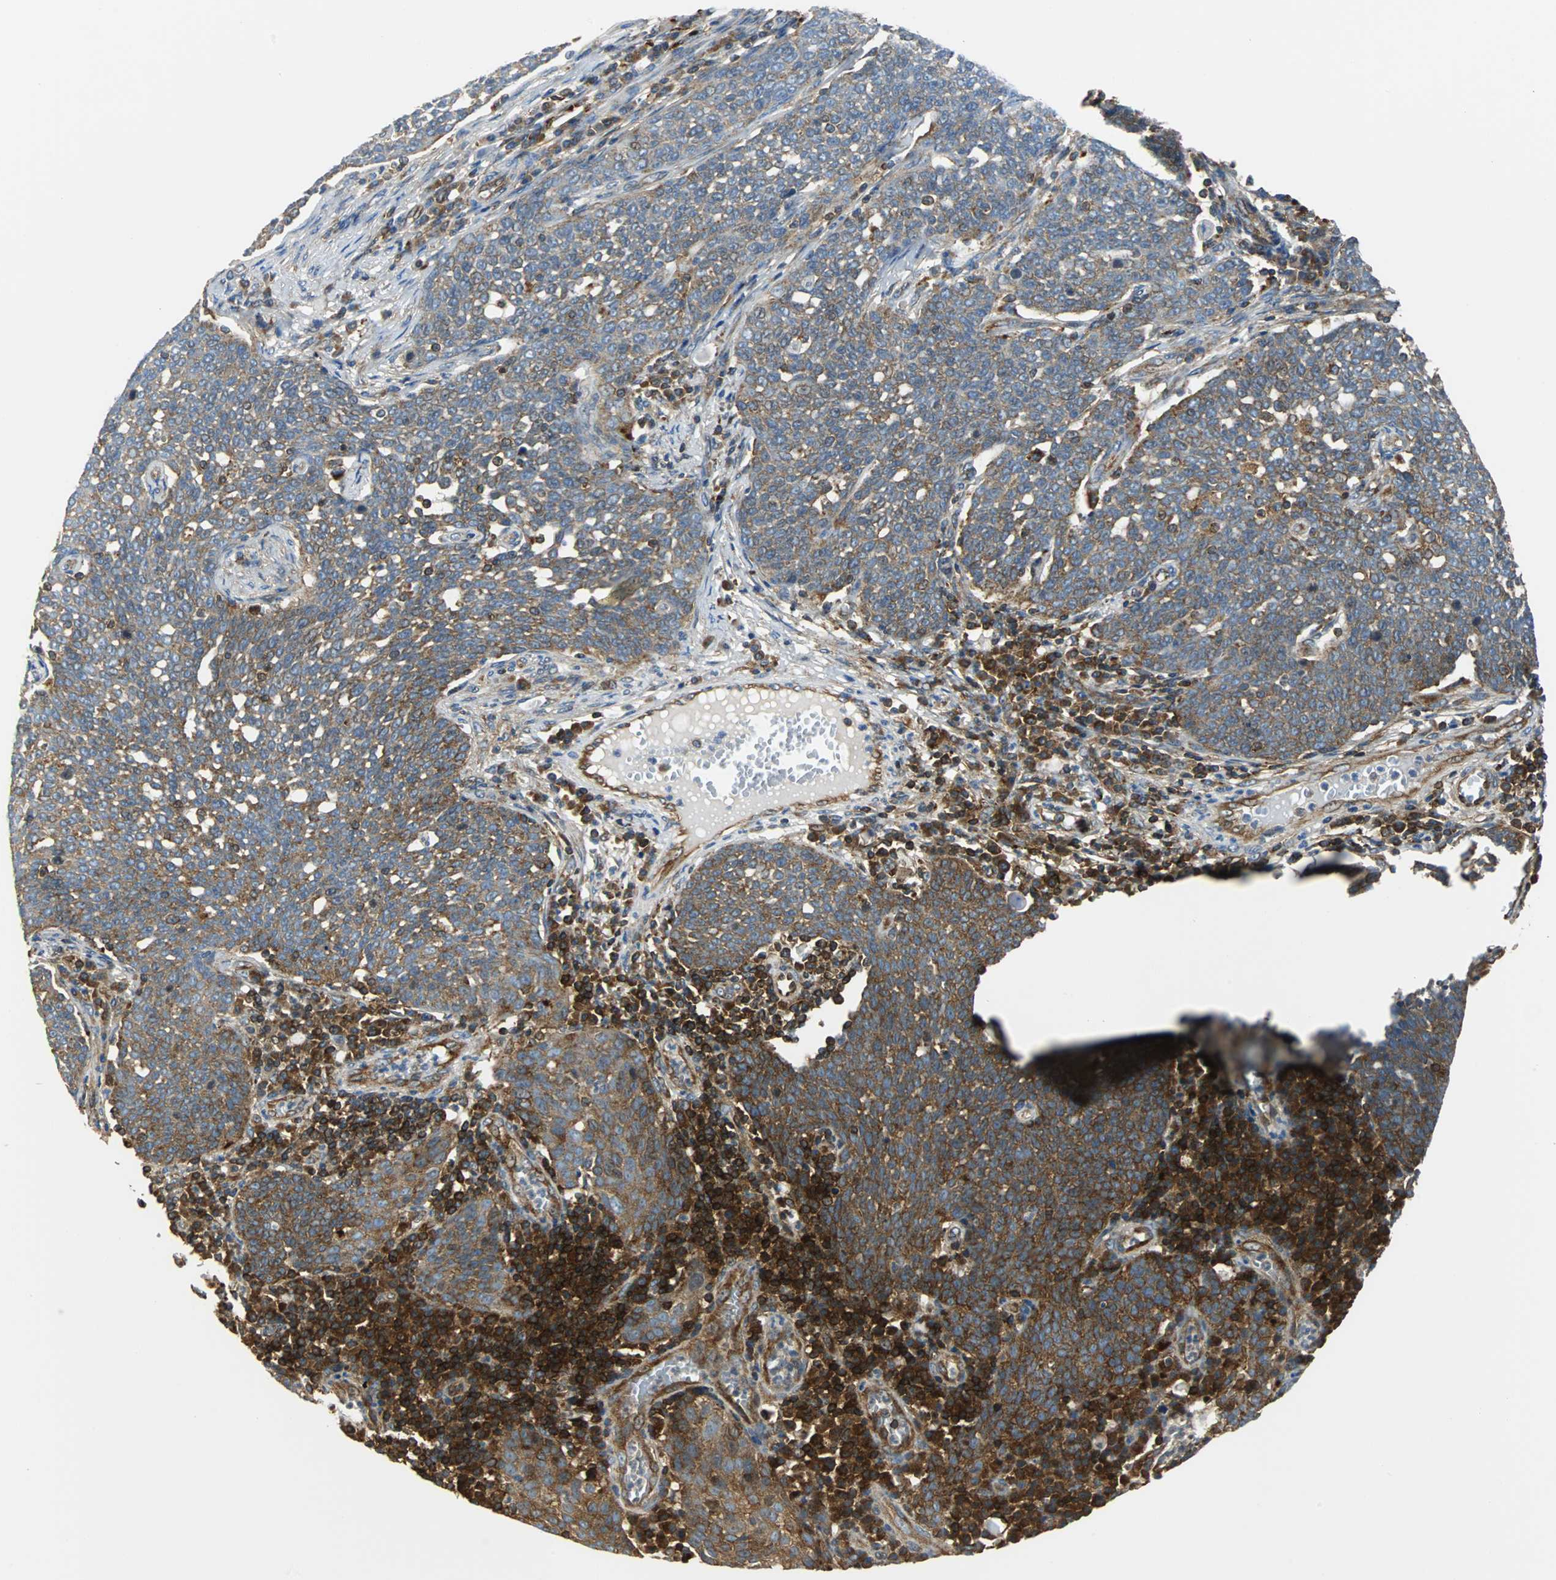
{"staining": {"intensity": "moderate", "quantity": ">75%", "location": "cytoplasmic/membranous"}, "tissue": "cervical cancer", "cell_type": "Tumor cells", "image_type": "cancer", "snomed": [{"axis": "morphology", "description": "Squamous cell carcinoma, NOS"}, {"axis": "topography", "description": "Cervix"}], "caption": "About >75% of tumor cells in human squamous cell carcinoma (cervical) display moderate cytoplasmic/membranous protein staining as visualized by brown immunohistochemical staining.", "gene": "RELA", "patient": {"sex": "female", "age": 34}}